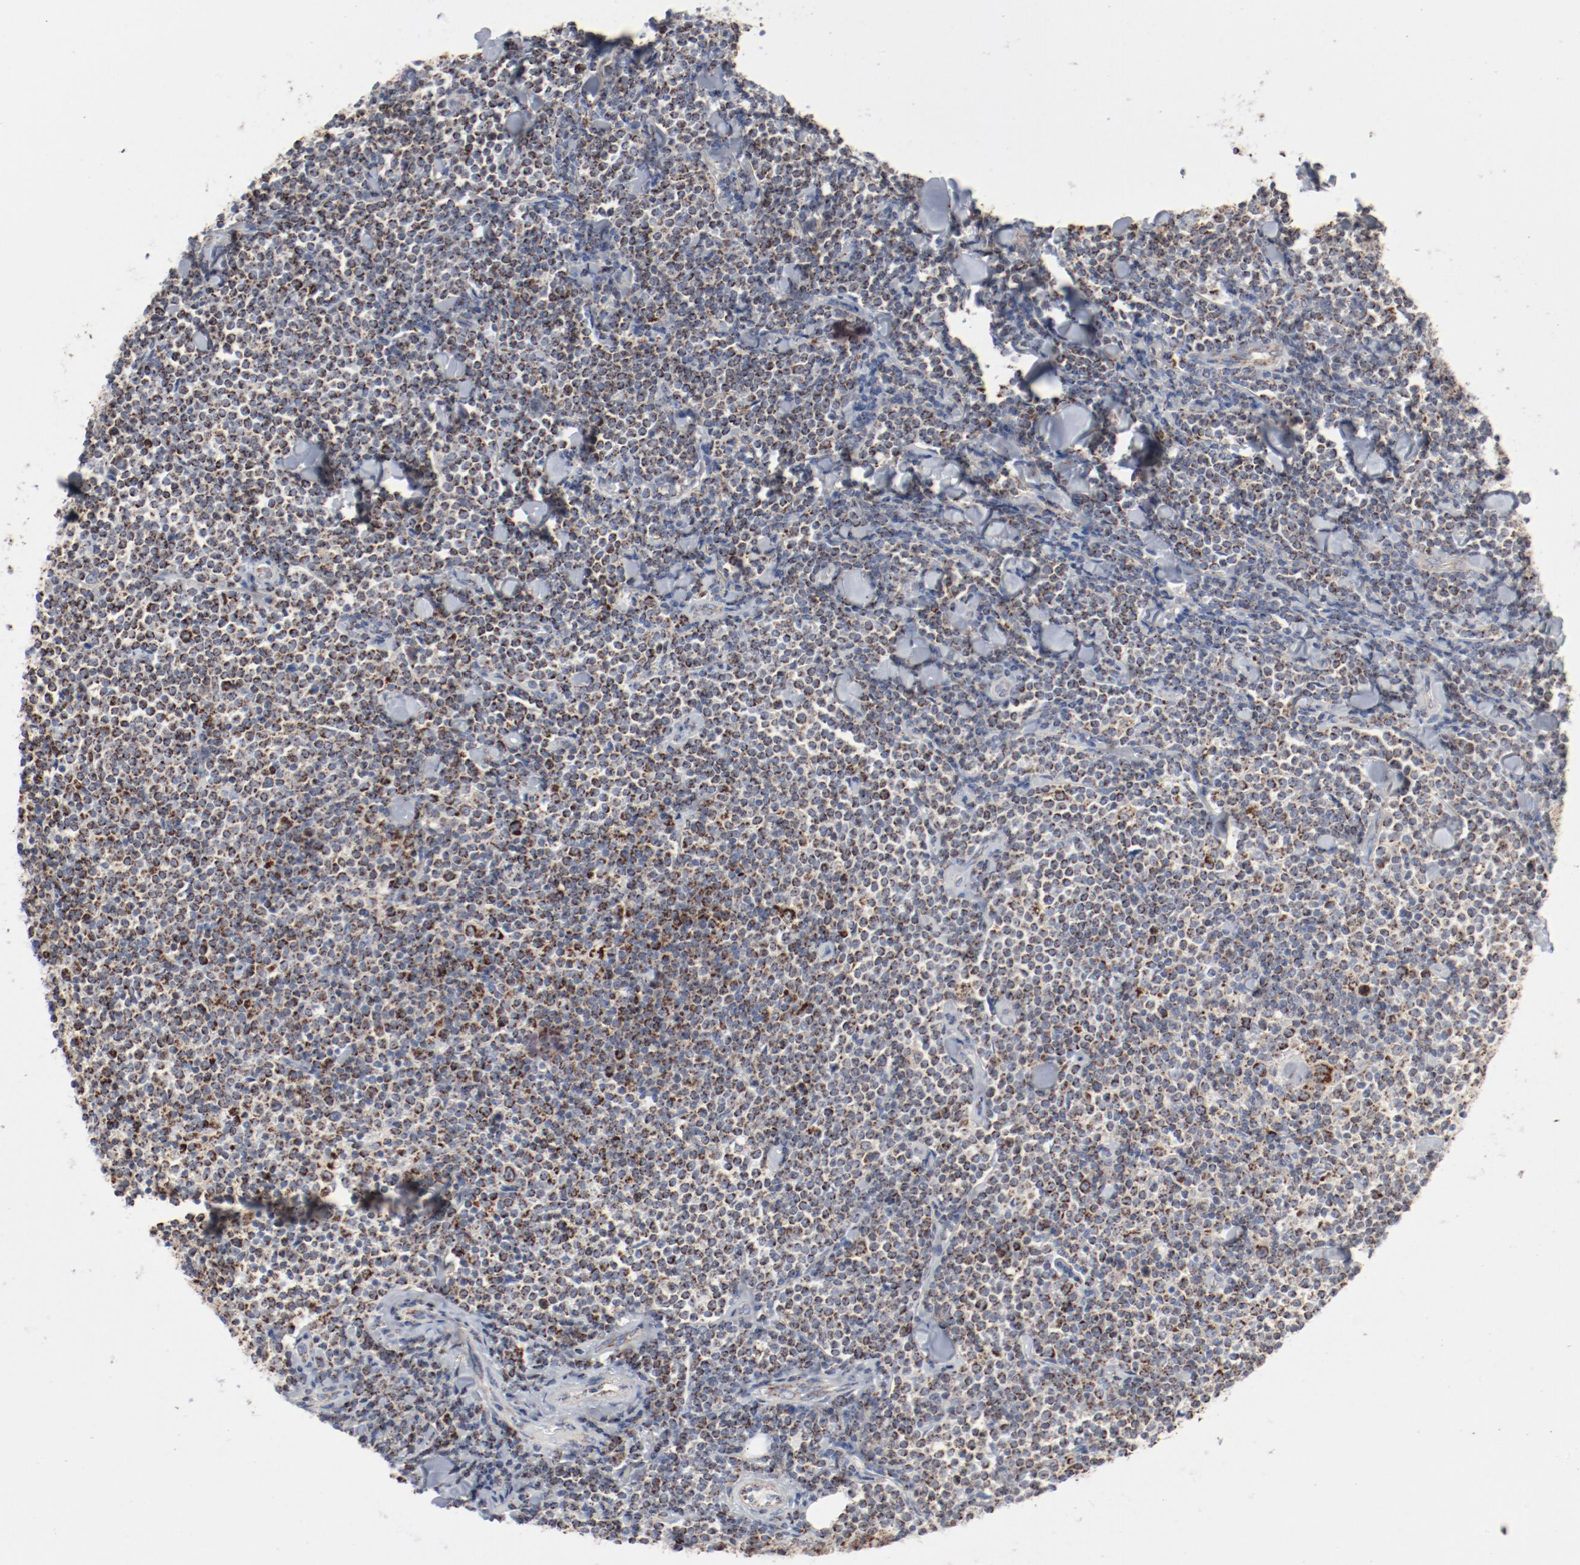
{"staining": {"intensity": "moderate", "quantity": ">75%", "location": "cytoplasmic/membranous"}, "tissue": "lymphoma", "cell_type": "Tumor cells", "image_type": "cancer", "snomed": [{"axis": "morphology", "description": "Malignant lymphoma, non-Hodgkin's type, Low grade"}, {"axis": "topography", "description": "Soft tissue"}], "caption": "Lymphoma was stained to show a protein in brown. There is medium levels of moderate cytoplasmic/membranous expression in approximately >75% of tumor cells.", "gene": "SETD3", "patient": {"sex": "male", "age": 92}}